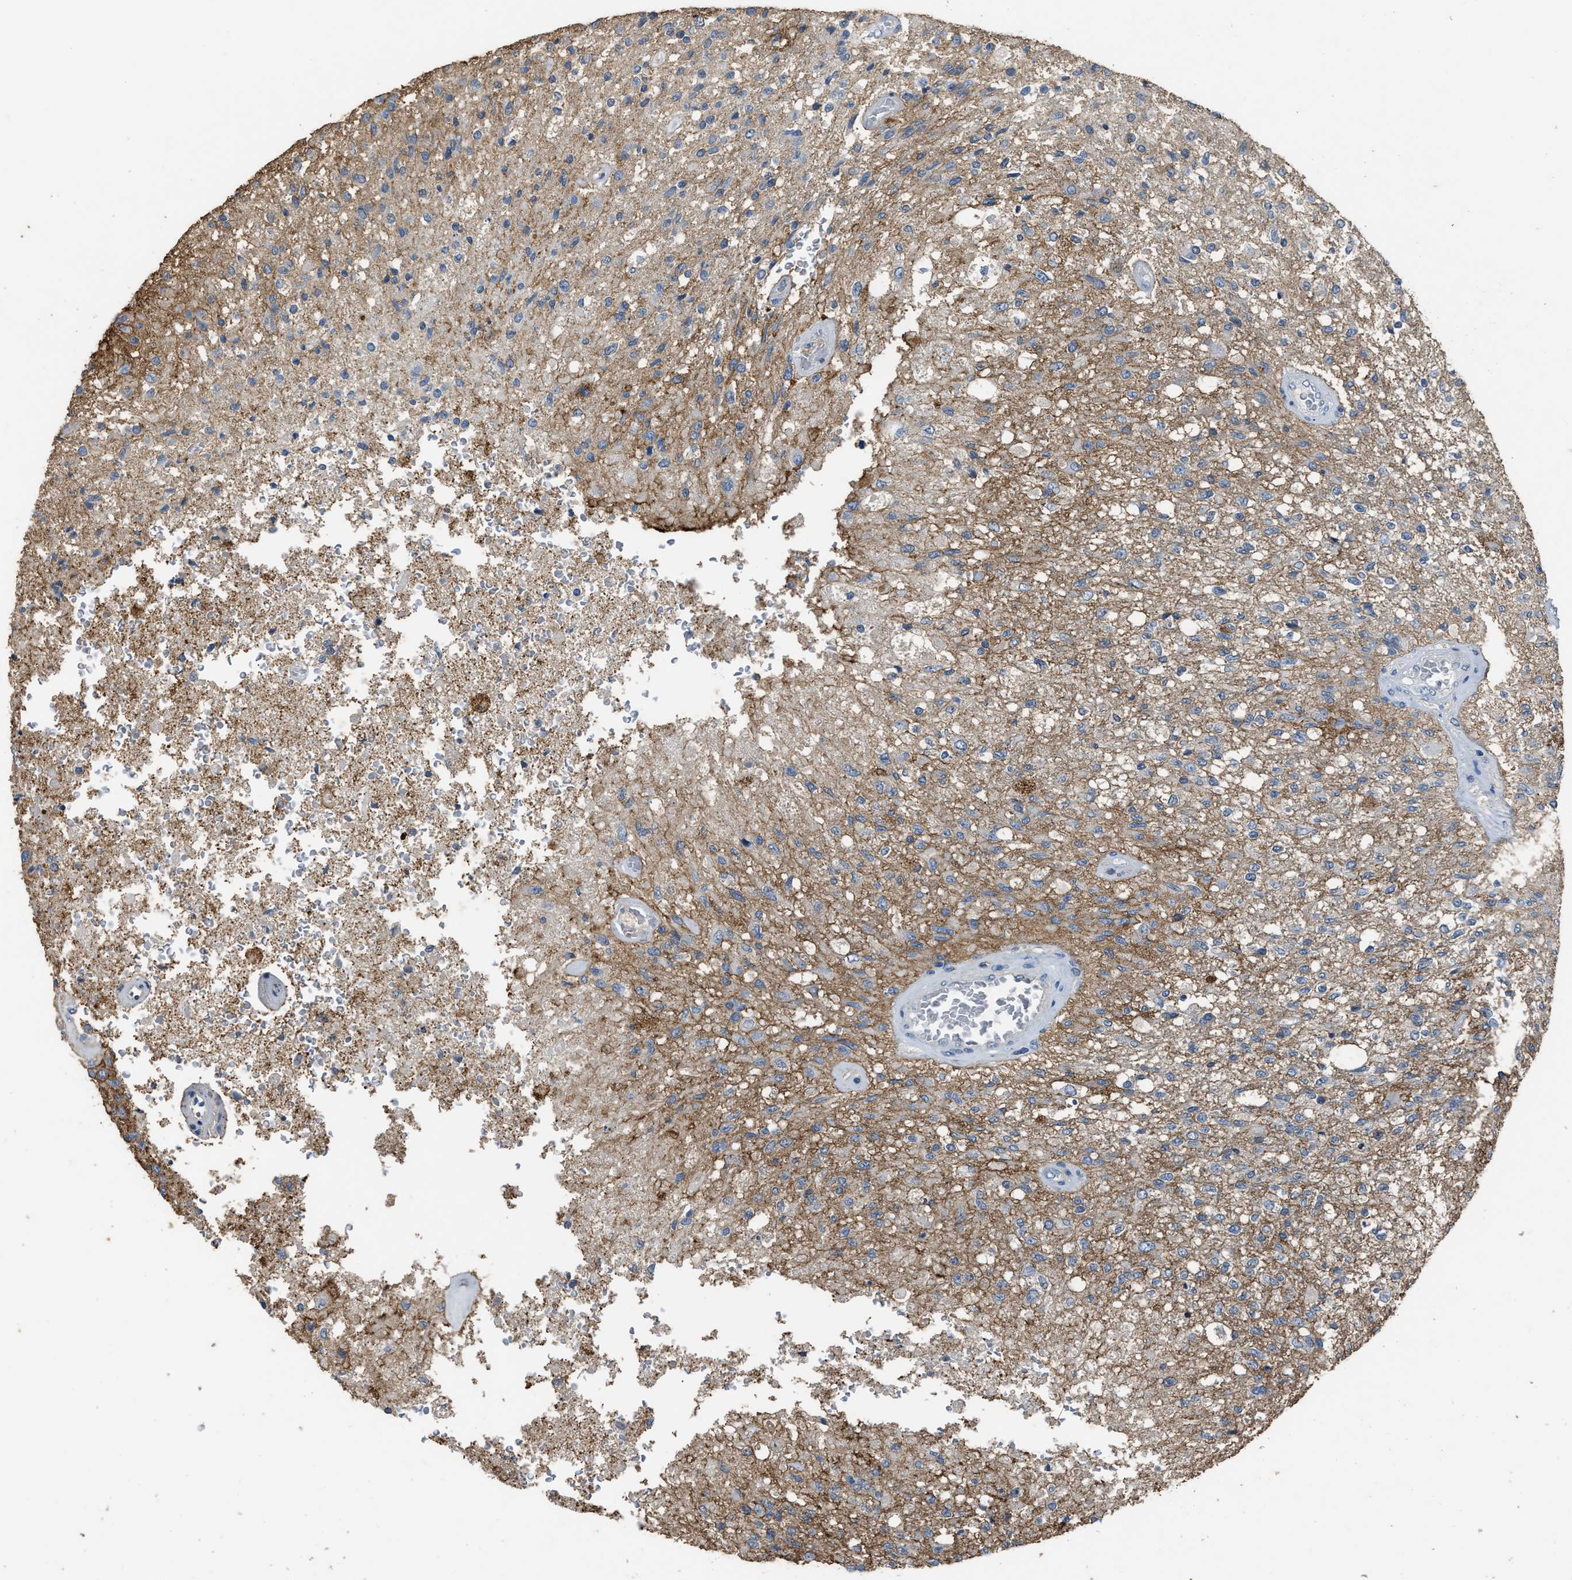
{"staining": {"intensity": "weak", "quantity": "<25%", "location": "cytoplasmic/membranous"}, "tissue": "glioma", "cell_type": "Tumor cells", "image_type": "cancer", "snomed": [{"axis": "morphology", "description": "Normal tissue, NOS"}, {"axis": "morphology", "description": "Glioma, malignant, High grade"}, {"axis": "topography", "description": "Cerebral cortex"}], "caption": "Immunohistochemistry of human malignant high-grade glioma reveals no staining in tumor cells.", "gene": "OR51E1", "patient": {"sex": "male", "age": 77}}